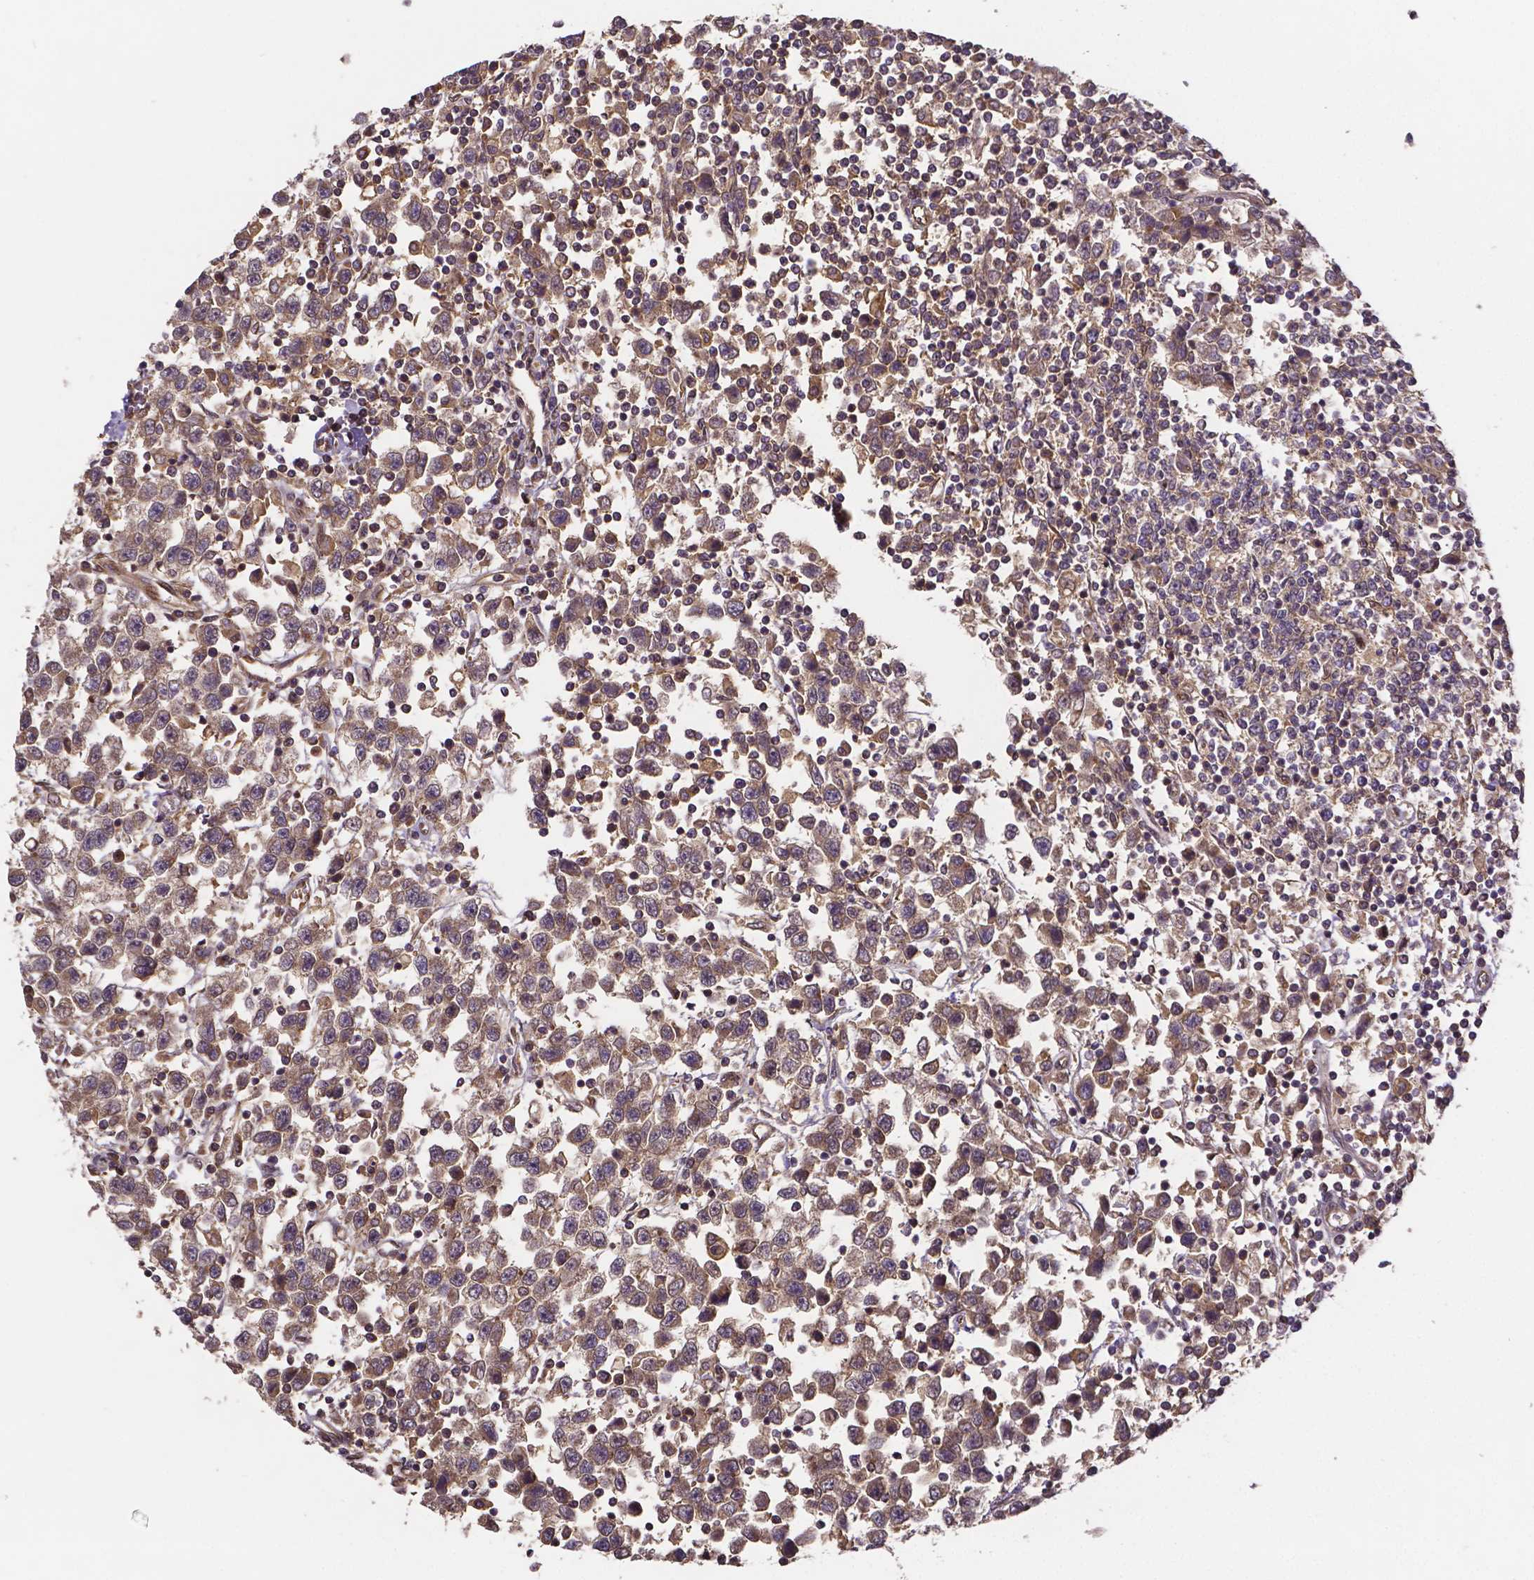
{"staining": {"intensity": "weak", "quantity": ">75%", "location": "cytoplasmic/membranous"}, "tissue": "testis cancer", "cell_type": "Tumor cells", "image_type": "cancer", "snomed": [{"axis": "morphology", "description": "Seminoma, NOS"}, {"axis": "topography", "description": "Testis"}], "caption": "This is an image of IHC staining of testis seminoma, which shows weak positivity in the cytoplasmic/membranous of tumor cells.", "gene": "RNF123", "patient": {"sex": "male", "age": 34}}